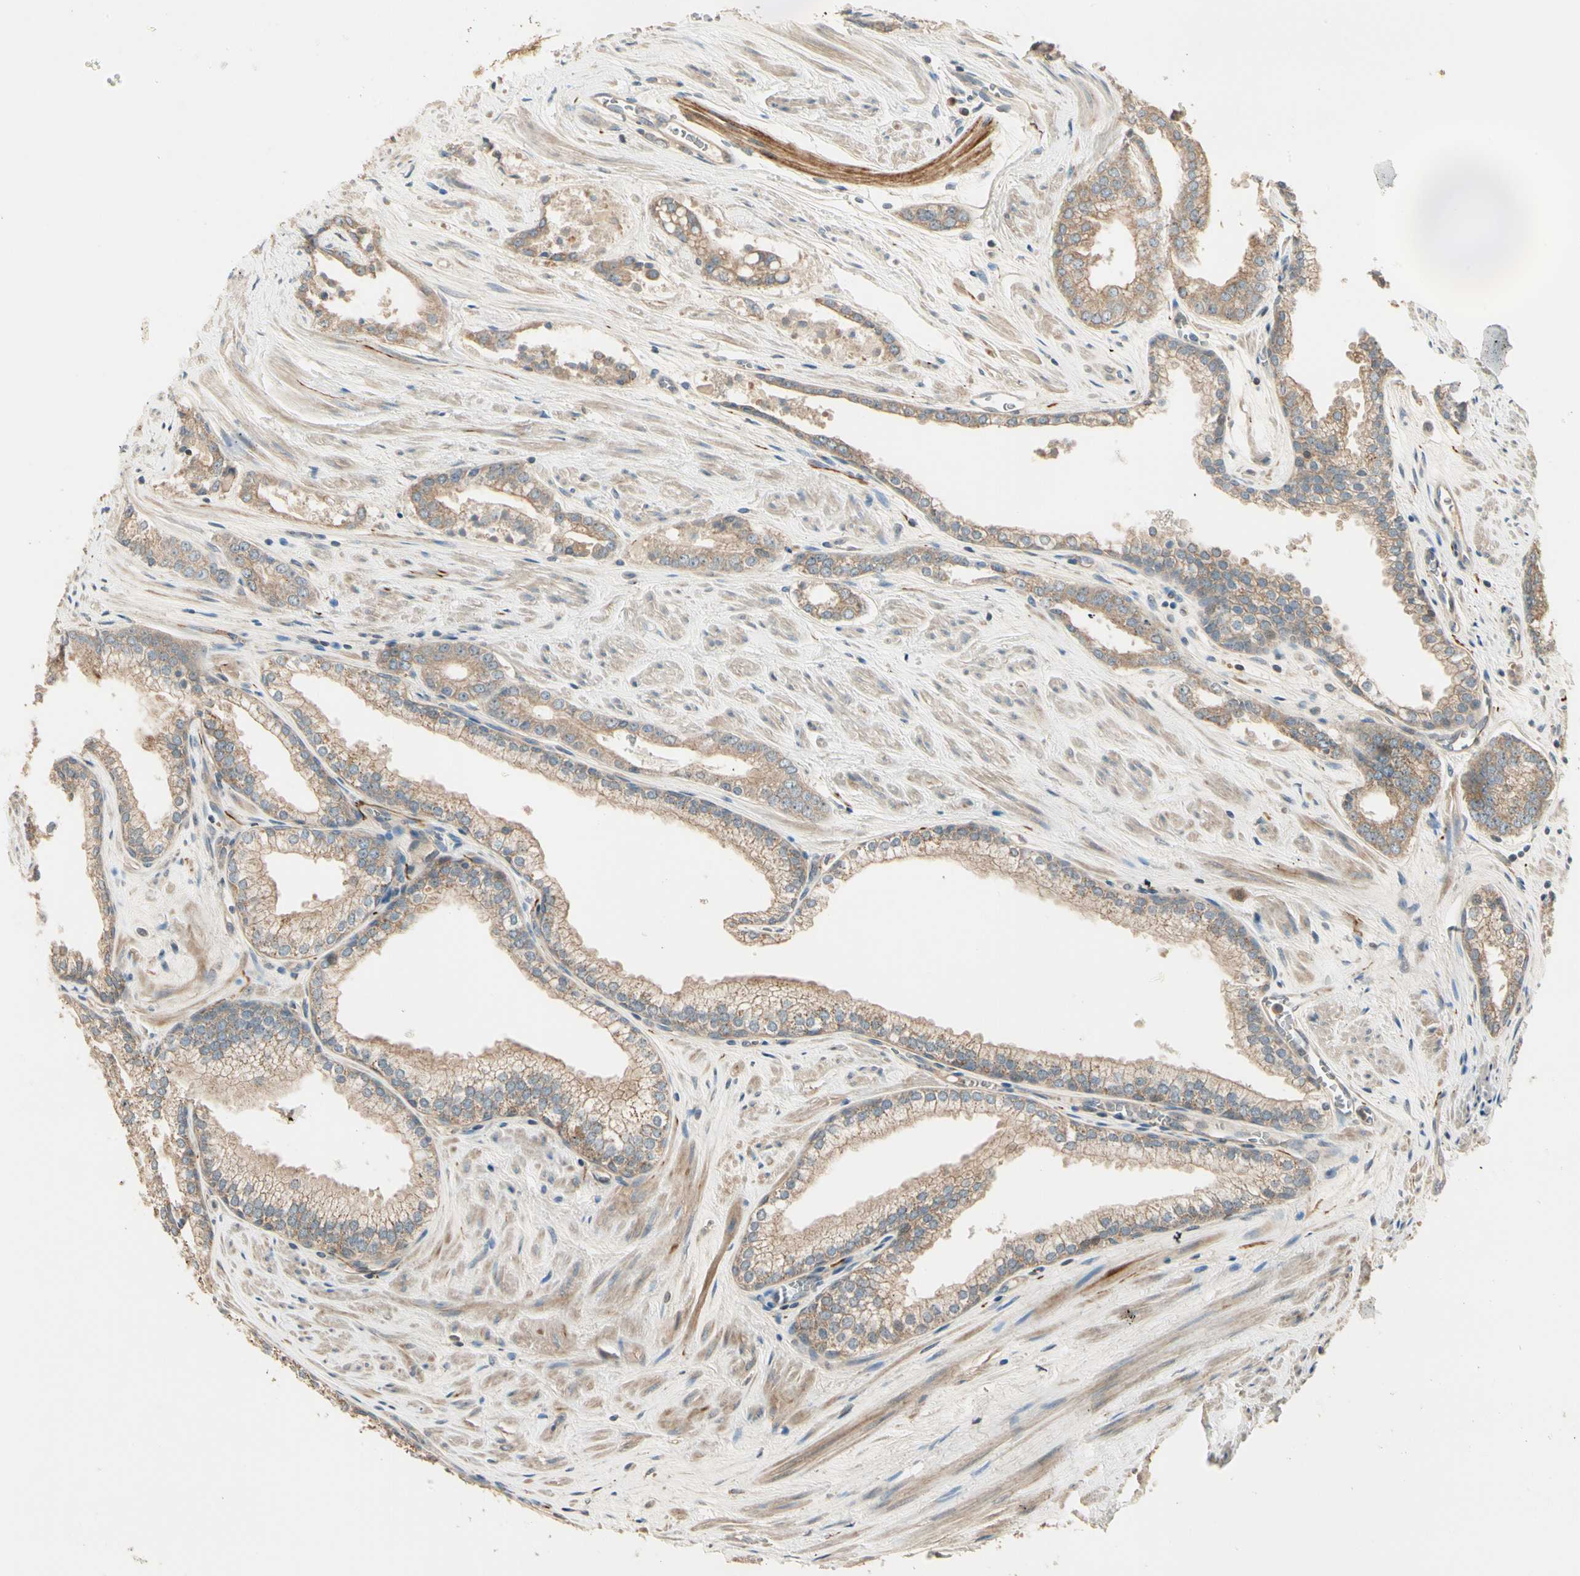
{"staining": {"intensity": "moderate", "quantity": ">75%", "location": "cytoplasmic/membranous"}, "tissue": "prostate cancer", "cell_type": "Tumor cells", "image_type": "cancer", "snomed": [{"axis": "morphology", "description": "Adenocarcinoma, Low grade"}, {"axis": "topography", "description": "Prostate"}], "caption": "IHC histopathology image of neoplastic tissue: human low-grade adenocarcinoma (prostate) stained using immunohistochemistry exhibits medium levels of moderate protein expression localized specifically in the cytoplasmic/membranous of tumor cells, appearing as a cytoplasmic/membranous brown color.", "gene": "TNFRSF21", "patient": {"sex": "male", "age": 60}}